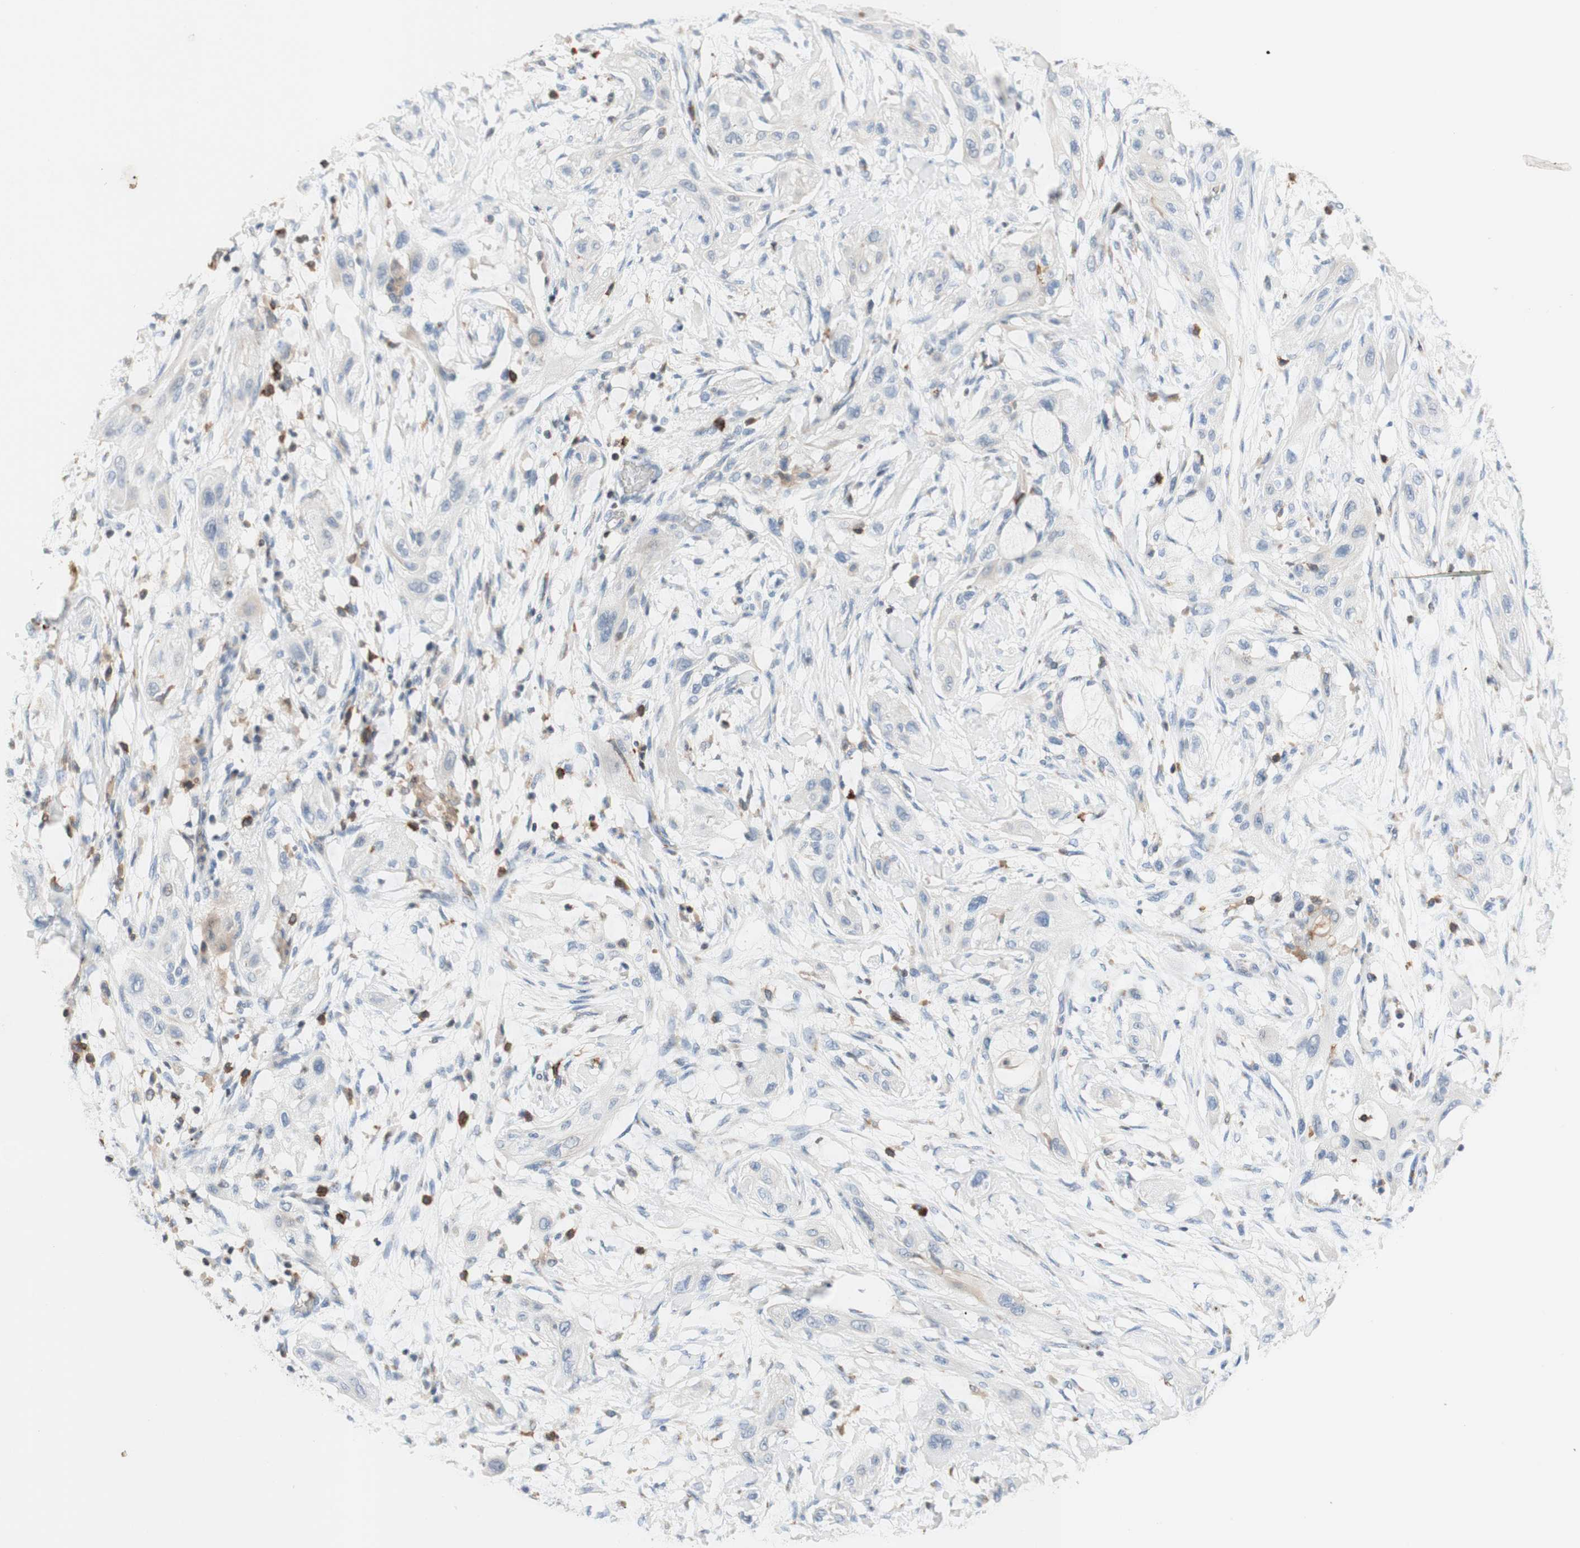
{"staining": {"intensity": "negative", "quantity": "none", "location": "none"}, "tissue": "lung cancer", "cell_type": "Tumor cells", "image_type": "cancer", "snomed": [{"axis": "morphology", "description": "Squamous cell carcinoma, NOS"}, {"axis": "topography", "description": "Lung"}], "caption": "The micrograph shows no staining of tumor cells in lung cancer.", "gene": "SPINK6", "patient": {"sex": "female", "age": 47}}